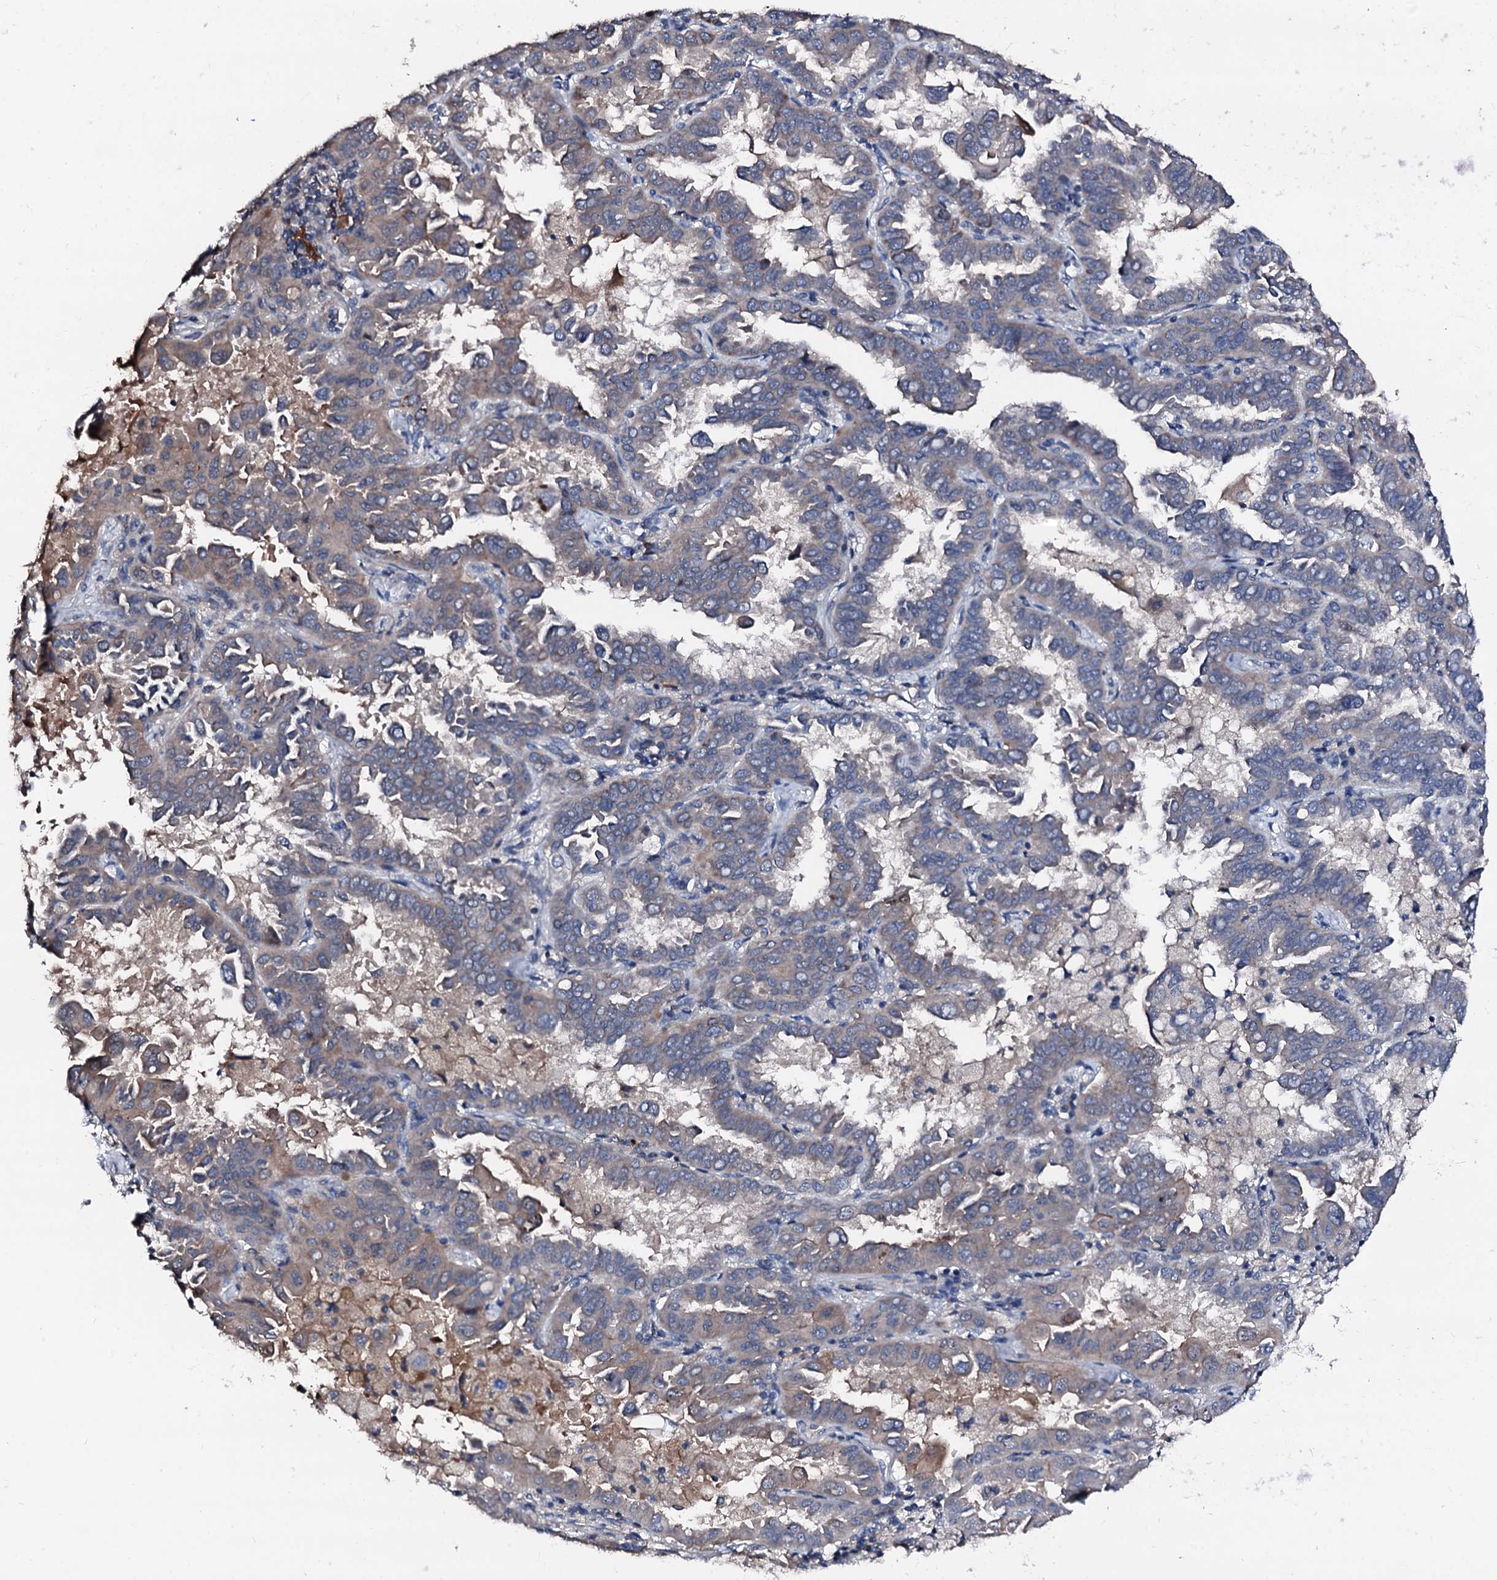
{"staining": {"intensity": "weak", "quantity": "25%-75%", "location": "cytoplasmic/membranous"}, "tissue": "lung cancer", "cell_type": "Tumor cells", "image_type": "cancer", "snomed": [{"axis": "morphology", "description": "Adenocarcinoma, NOS"}, {"axis": "topography", "description": "Lung"}], "caption": "Lung cancer stained with a protein marker exhibits weak staining in tumor cells.", "gene": "TRAFD1", "patient": {"sex": "male", "age": 64}}